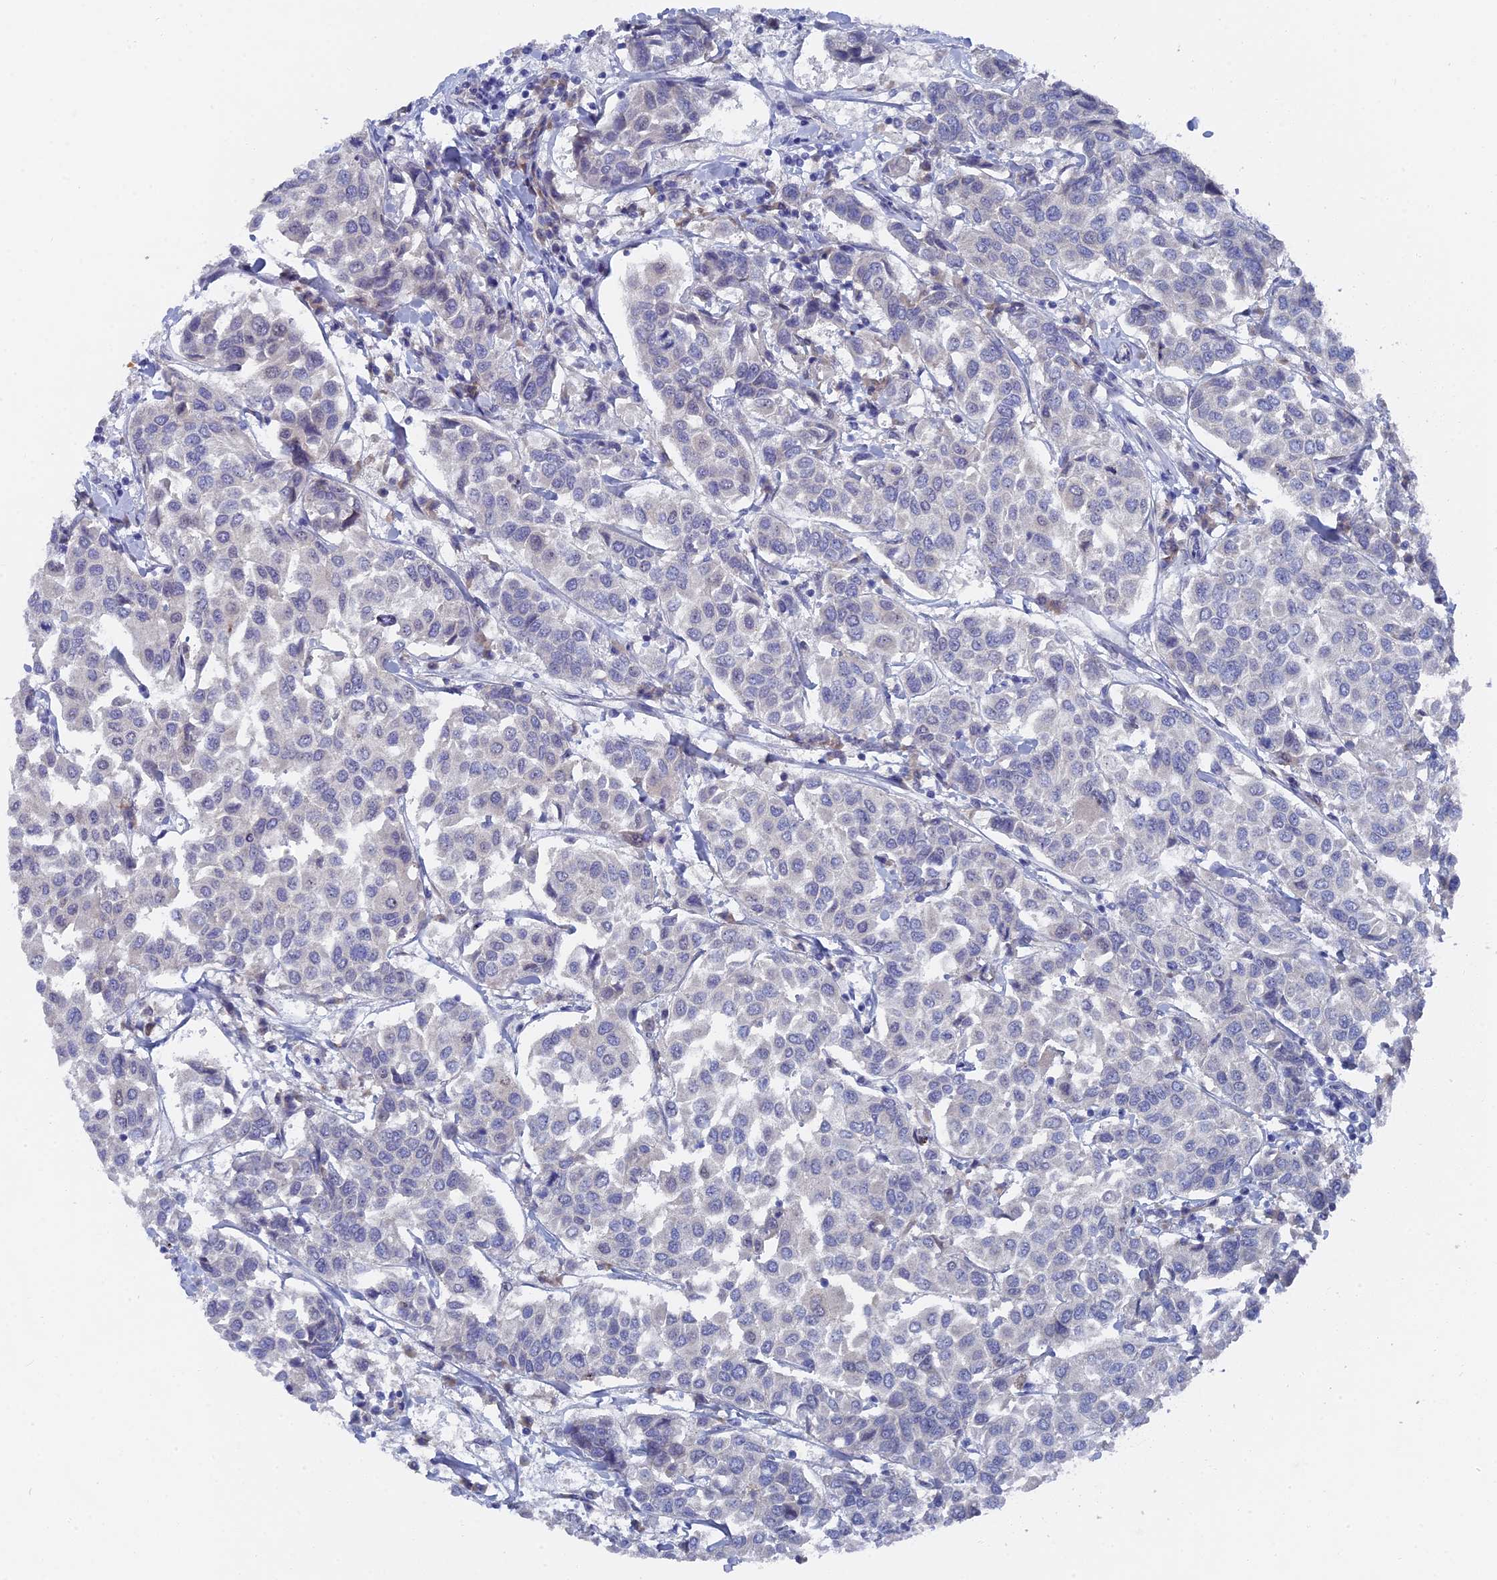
{"staining": {"intensity": "negative", "quantity": "none", "location": "none"}, "tissue": "breast cancer", "cell_type": "Tumor cells", "image_type": "cancer", "snomed": [{"axis": "morphology", "description": "Duct carcinoma"}, {"axis": "topography", "description": "Breast"}], "caption": "Tumor cells show no significant expression in invasive ductal carcinoma (breast).", "gene": "TMEM161A", "patient": {"sex": "female", "age": 55}}